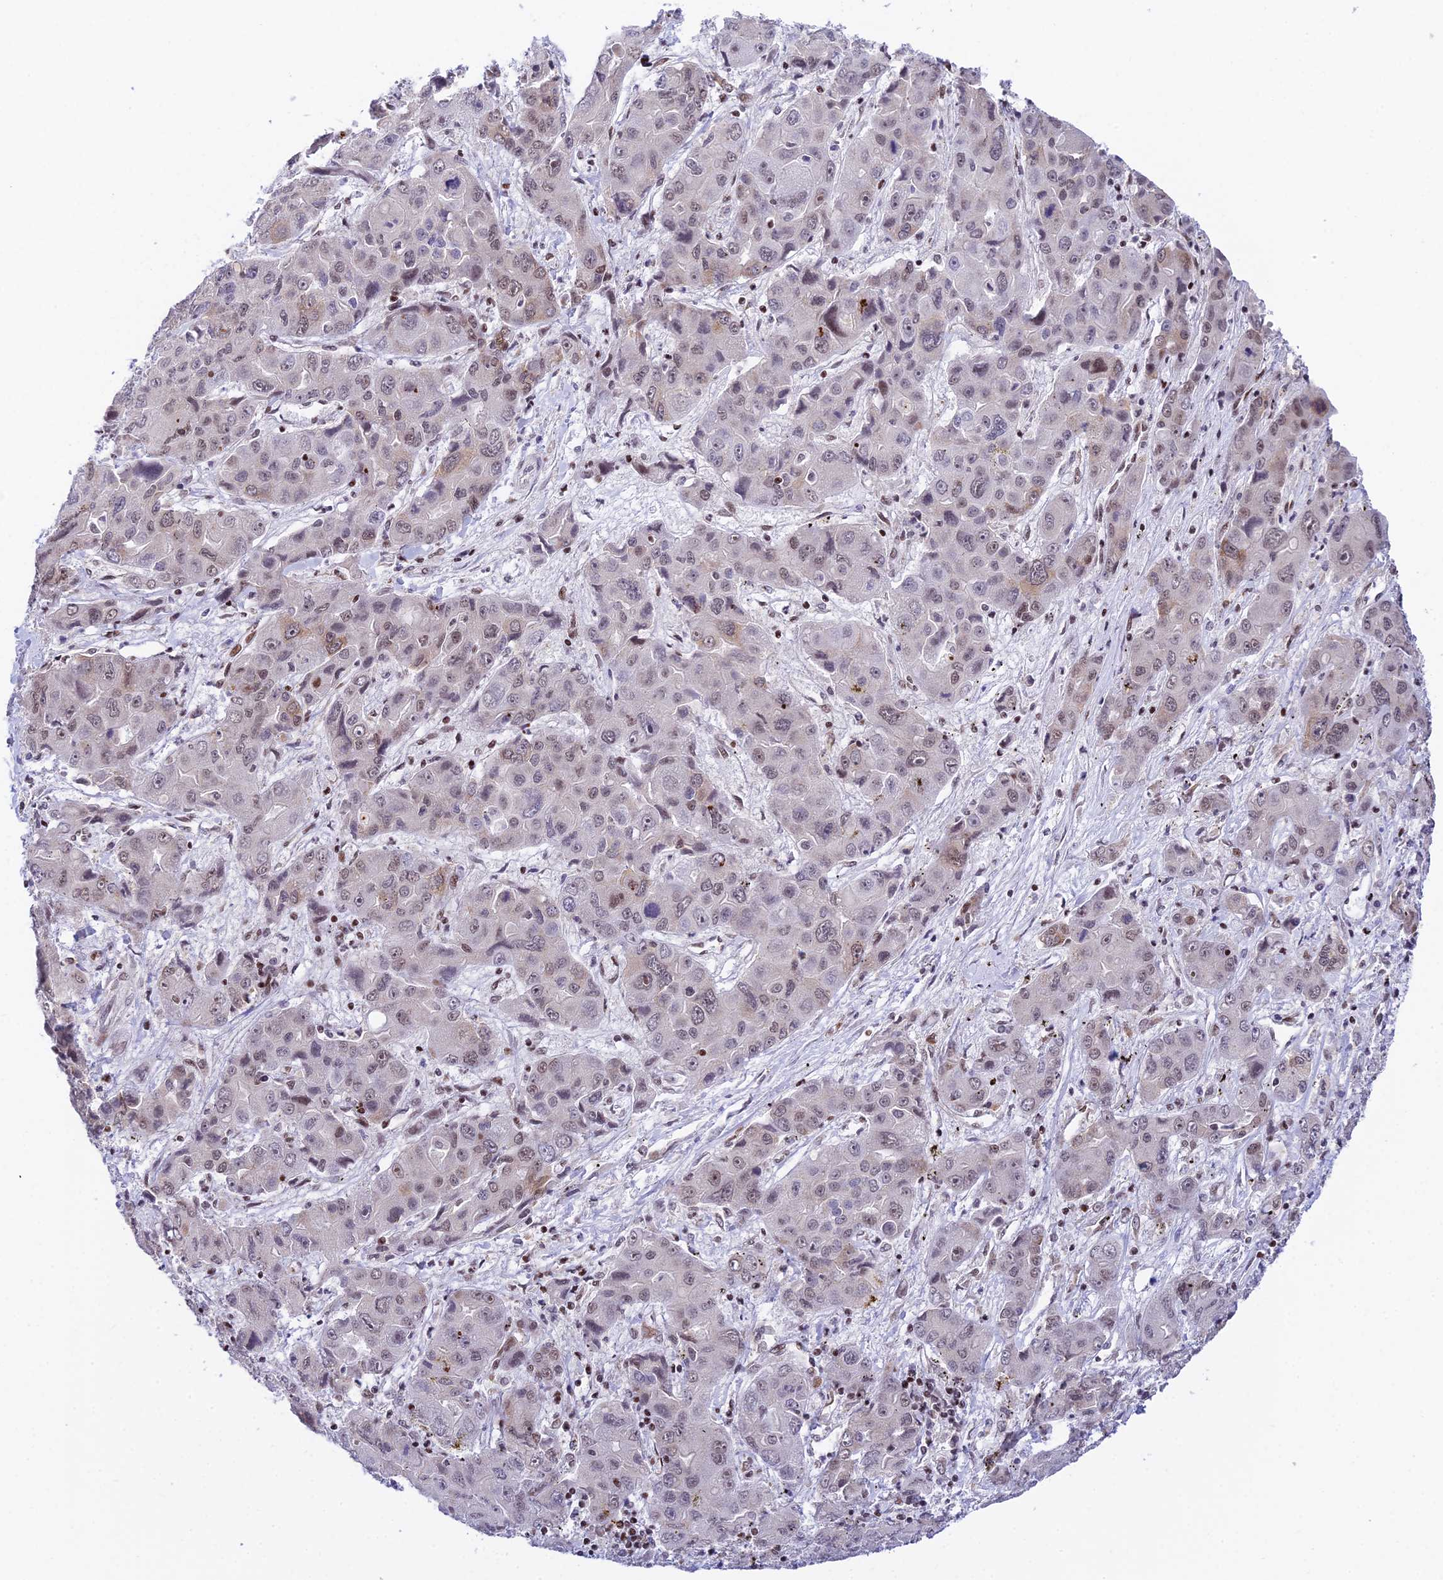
{"staining": {"intensity": "weak", "quantity": "25%-75%", "location": "nuclear"}, "tissue": "liver cancer", "cell_type": "Tumor cells", "image_type": "cancer", "snomed": [{"axis": "morphology", "description": "Cholangiocarcinoma"}, {"axis": "topography", "description": "Liver"}], "caption": "Immunohistochemical staining of liver cholangiocarcinoma demonstrates low levels of weak nuclear positivity in approximately 25%-75% of tumor cells.", "gene": "USP22", "patient": {"sex": "male", "age": 67}}